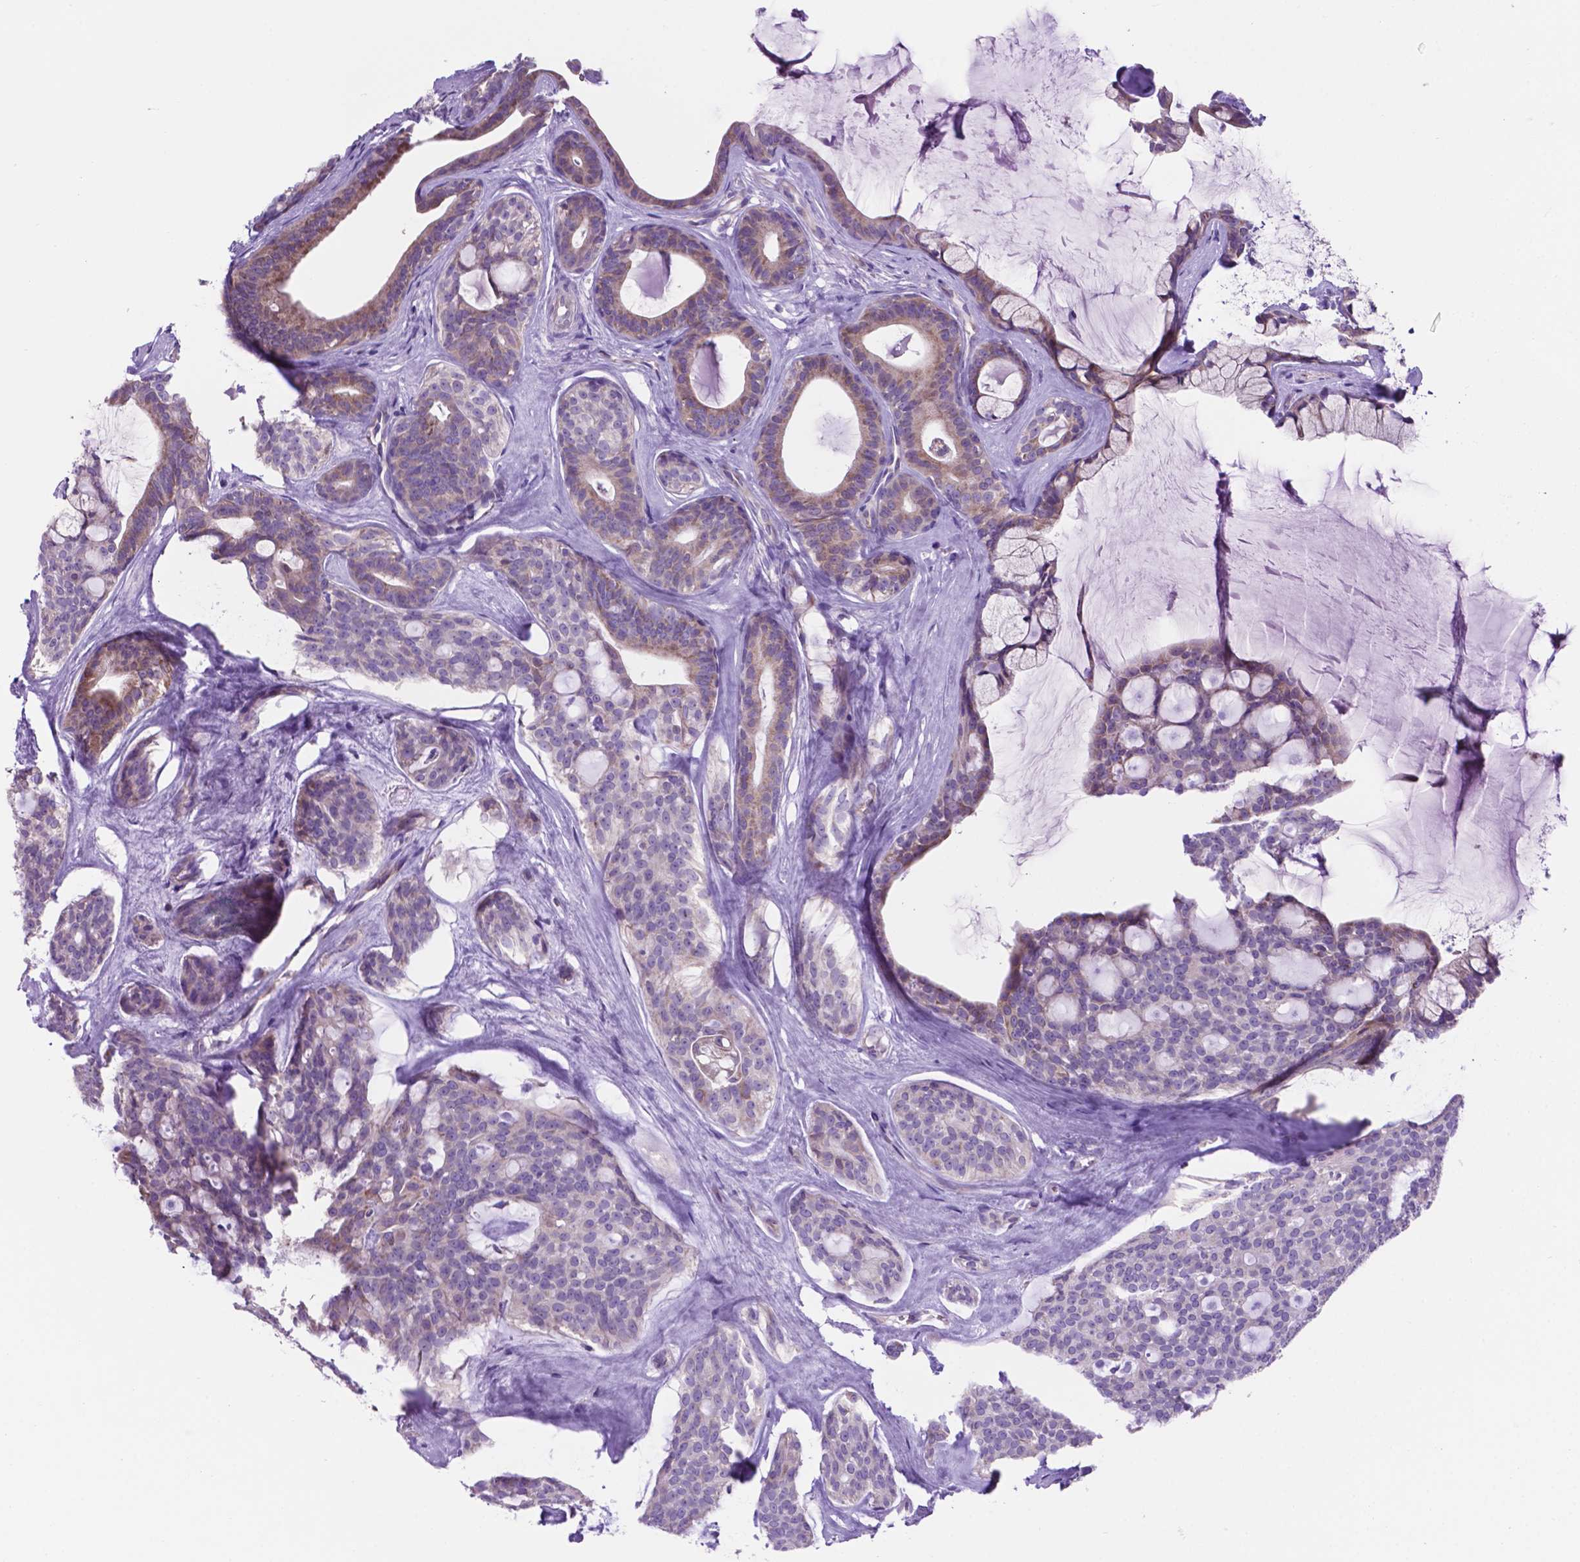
{"staining": {"intensity": "weak", "quantity": "25%-75%", "location": "cytoplasmic/membranous"}, "tissue": "head and neck cancer", "cell_type": "Tumor cells", "image_type": "cancer", "snomed": [{"axis": "morphology", "description": "Adenocarcinoma, NOS"}, {"axis": "topography", "description": "Head-Neck"}], "caption": "Immunohistochemistry (IHC) (DAB) staining of human adenocarcinoma (head and neck) reveals weak cytoplasmic/membranous protein positivity in approximately 25%-75% of tumor cells.", "gene": "TMEM121B", "patient": {"sex": "male", "age": 66}}